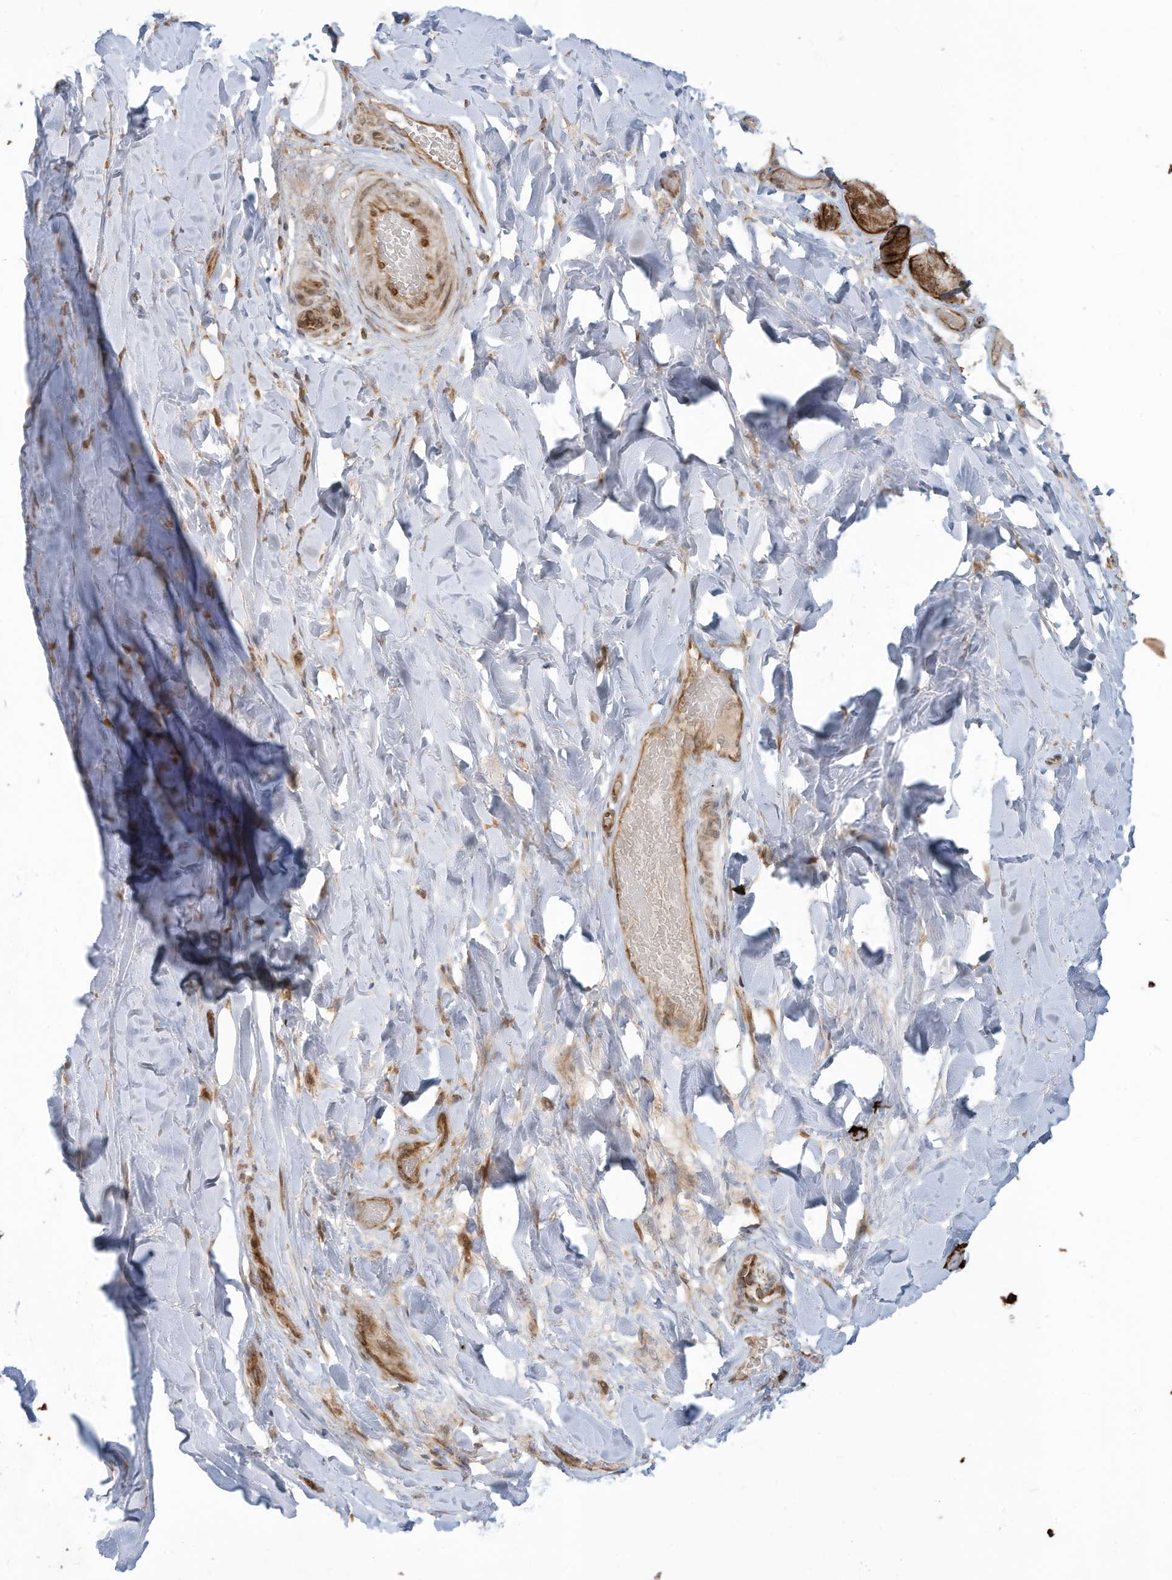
{"staining": {"intensity": "weak", "quantity": "25%-75%", "location": "cytoplasmic/membranous"}, "tissue": "adipose tissue", "cell_type": "Adipocytes", "image_type": "normal", "snomed": [{"axis": "morphology", "description": "Normal tissue, NOS"}, {"axis": "morphology", "description": "Squamous cell carcinoma, NOS"}, {"axis": "topography", "description": "Lymph node"}, {"axis": "topography", "description": "Bronchus"}, {"axis": "topography", "description": "Lung"}], "caption": "Normal adipose tissue was stained to show a protein in brown. There is low levels of weak cytoplasmic/membranous expression in about 25%-75% of adipocytes.", "gene": "TRIM67", "patient": {"sex": "male", "age": 66}}